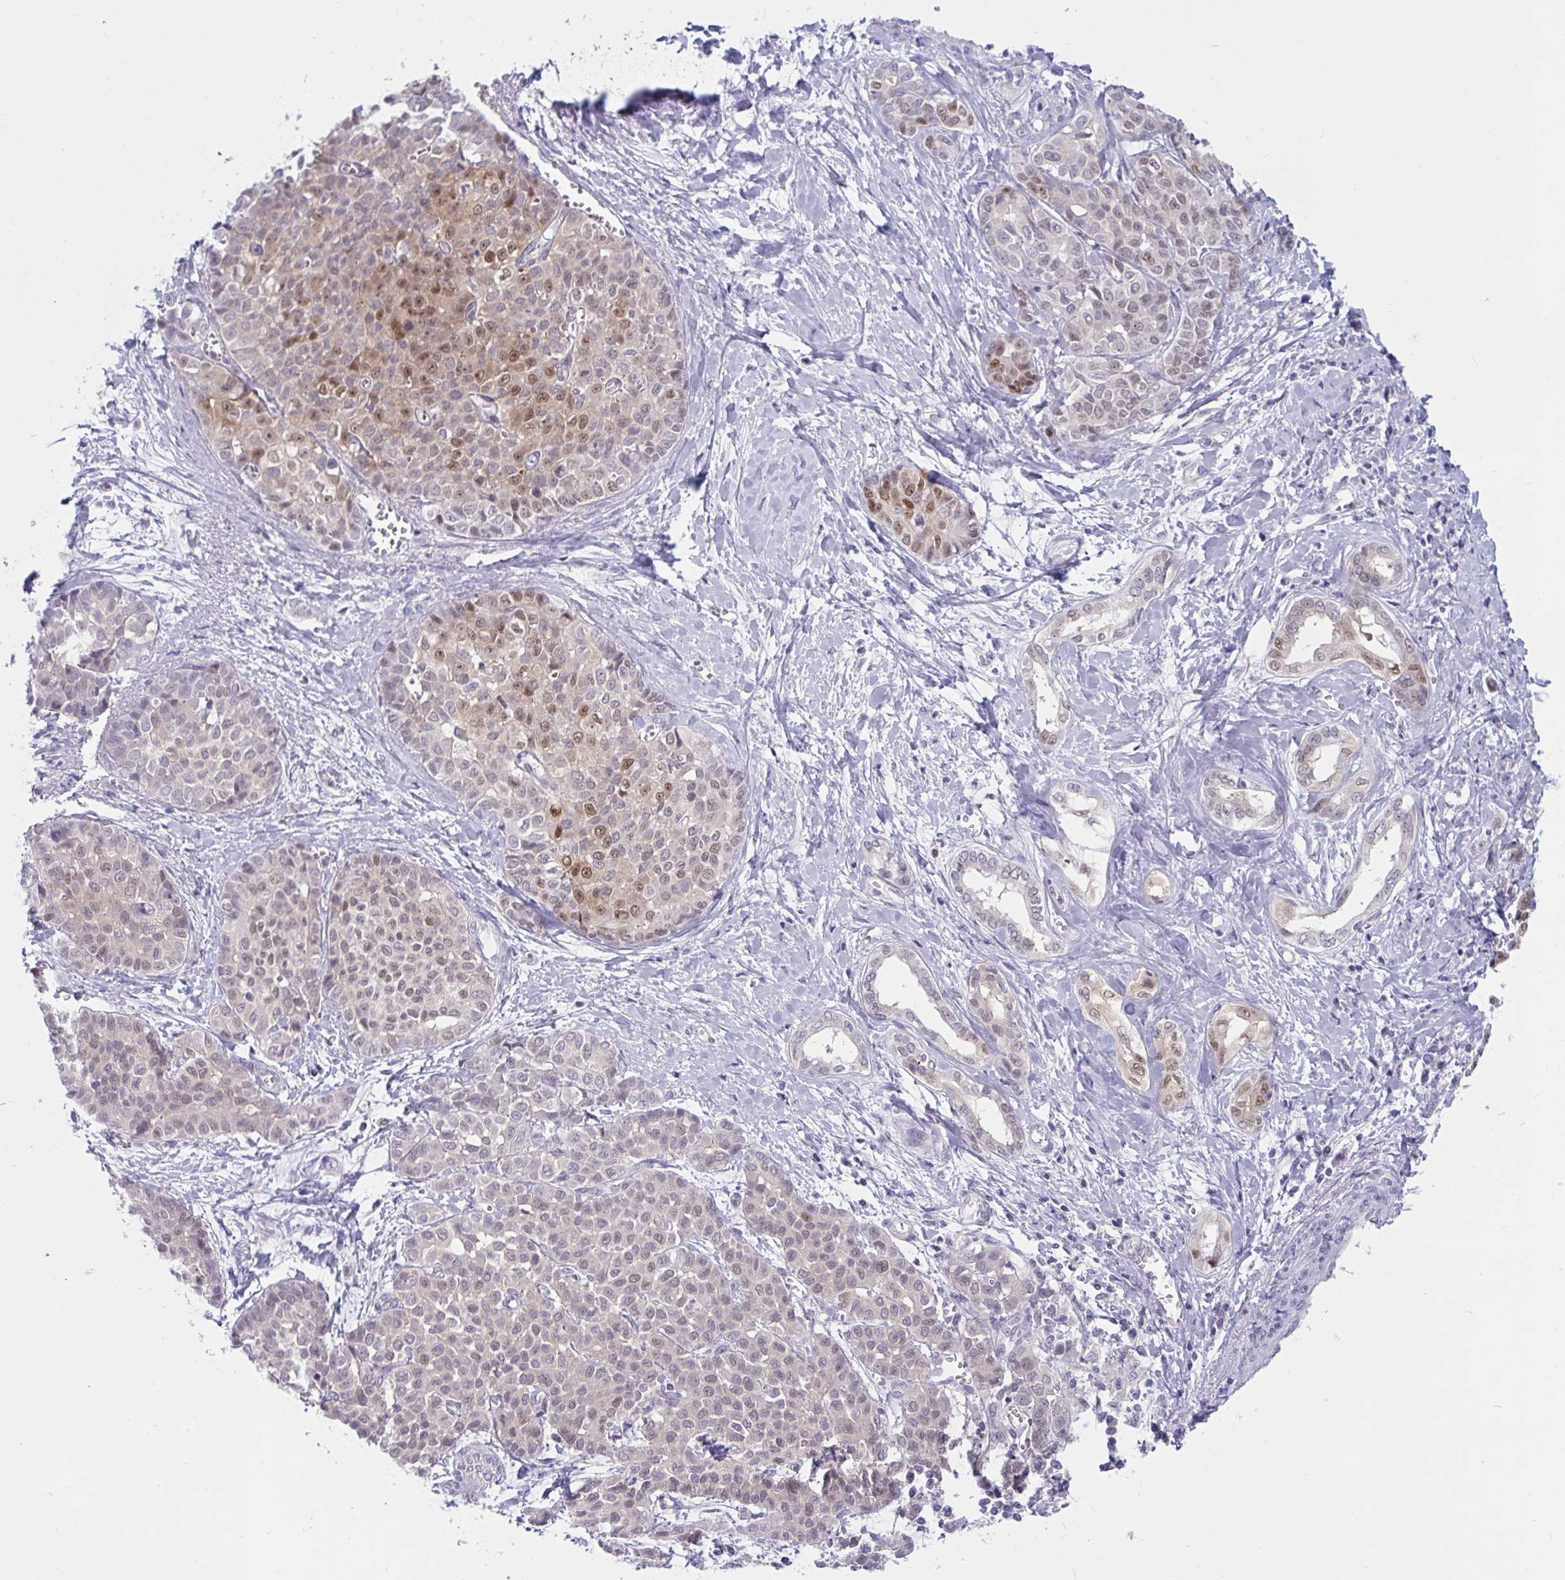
{"staining": {"intensity": "moderate", "quantity": "<25%", "location": "nuclear"}, "tissue": "liver cancer", "cell_type": "Tumor cells", "image_type": "cancer", "snomed": [{"axis": "morphology", "description": "Cholangiocarcinoma"}, {"axis": "topography", "description": "Liver"}], "caption": "This photomicrograph exhibits liver cancer stained with immunohistochemistry (IHC) to label a protein in brown. The nuclear of tumor cells show moderate positivity for the protein. Nuclei are counter-stained blue.", "gene": "TSN", "patient": {"sex": "female", "age": 77}}